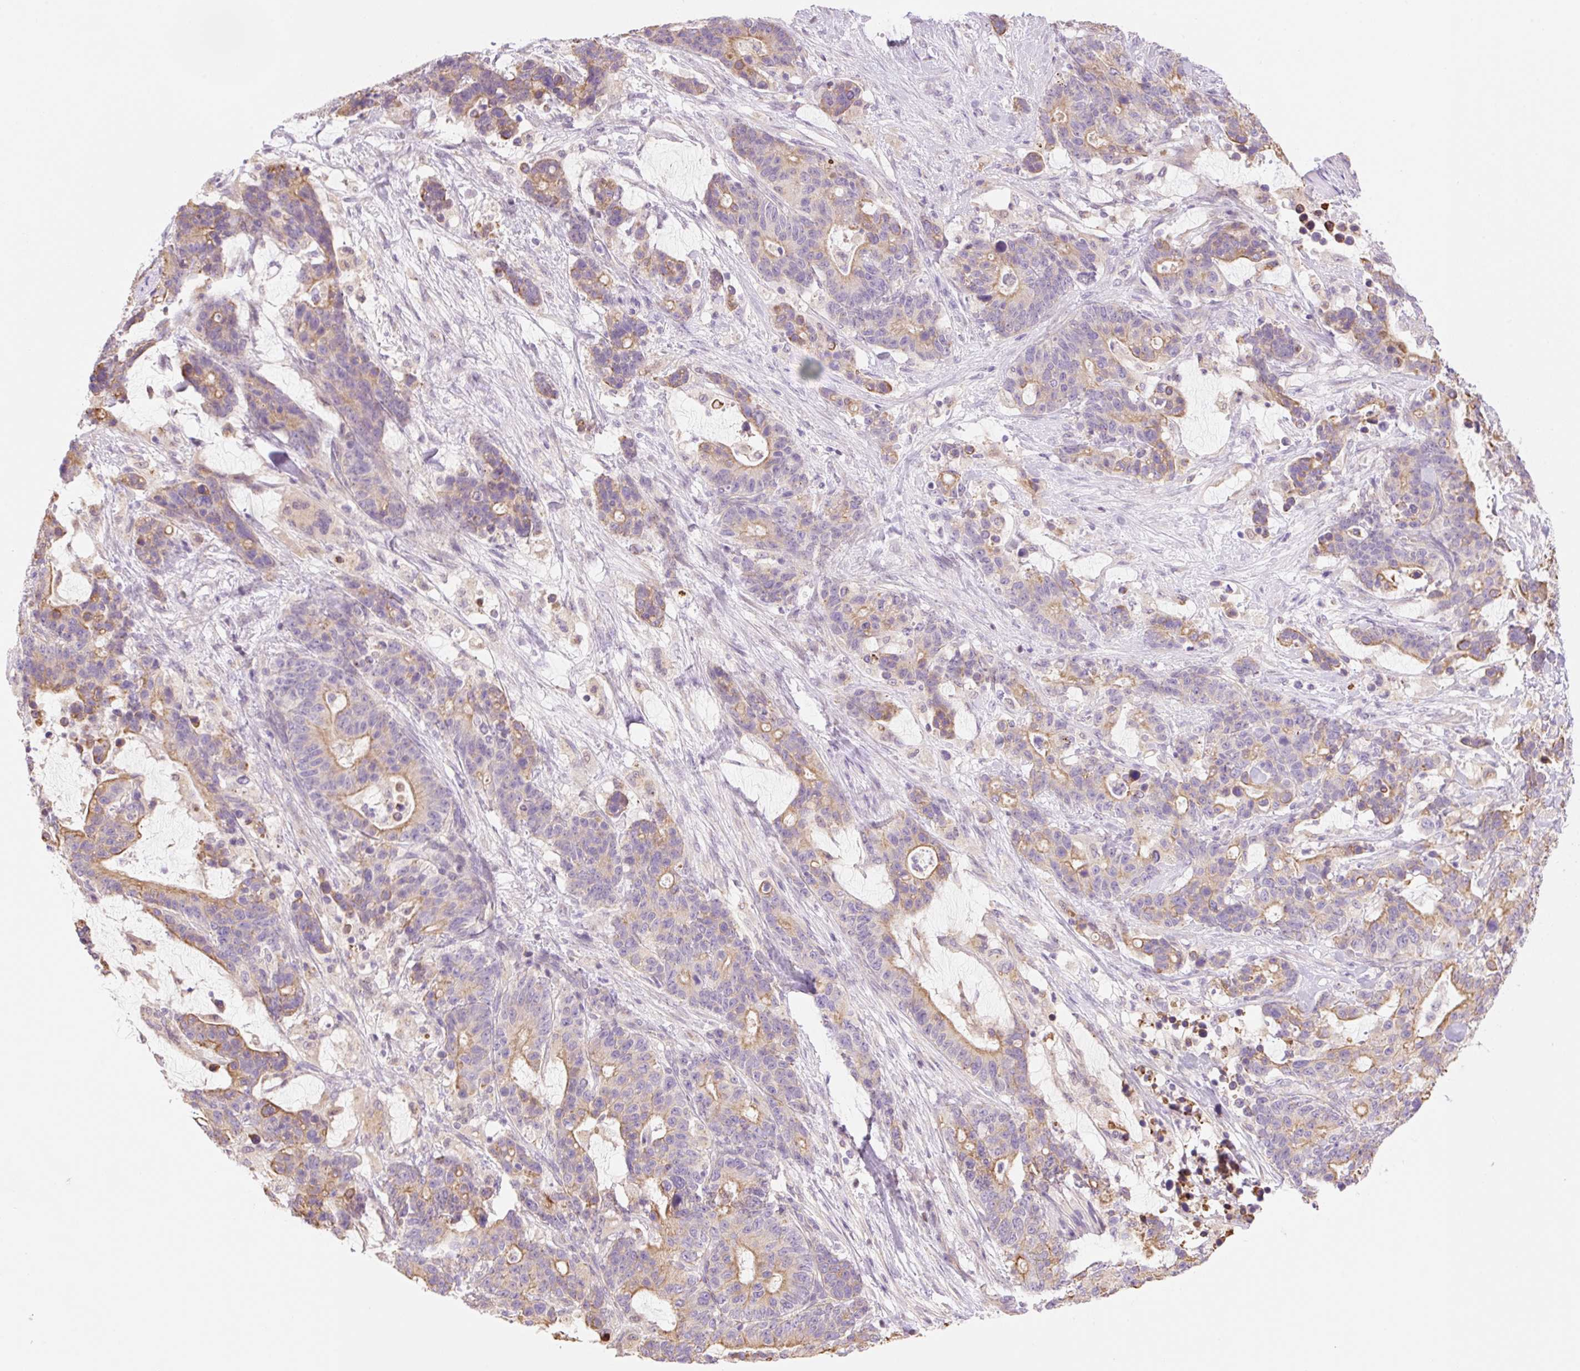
{"staining": {"intensity": "weak", "quantity": "25%-75%", "location": "cytoplasmic/membranous"}, "tissue": "stomach cancer", "cell_type": "Tumor cells", "image_type": "cancer", "snomed": [{"axis": "morphology", "description": "Normal tissue, NOS"}, {"axis": "morphology", "description": "Adenocarcinoma, NOS"}, {"axis": "topography", "description": "Stomach"}], "caption": "A brown stain highlights weak cytoplasmic/membranous staining of a protein in human stomach cancer tumor cells.", "gene": "NLRP5", "patient": {"sex": "female", "age": 64}}